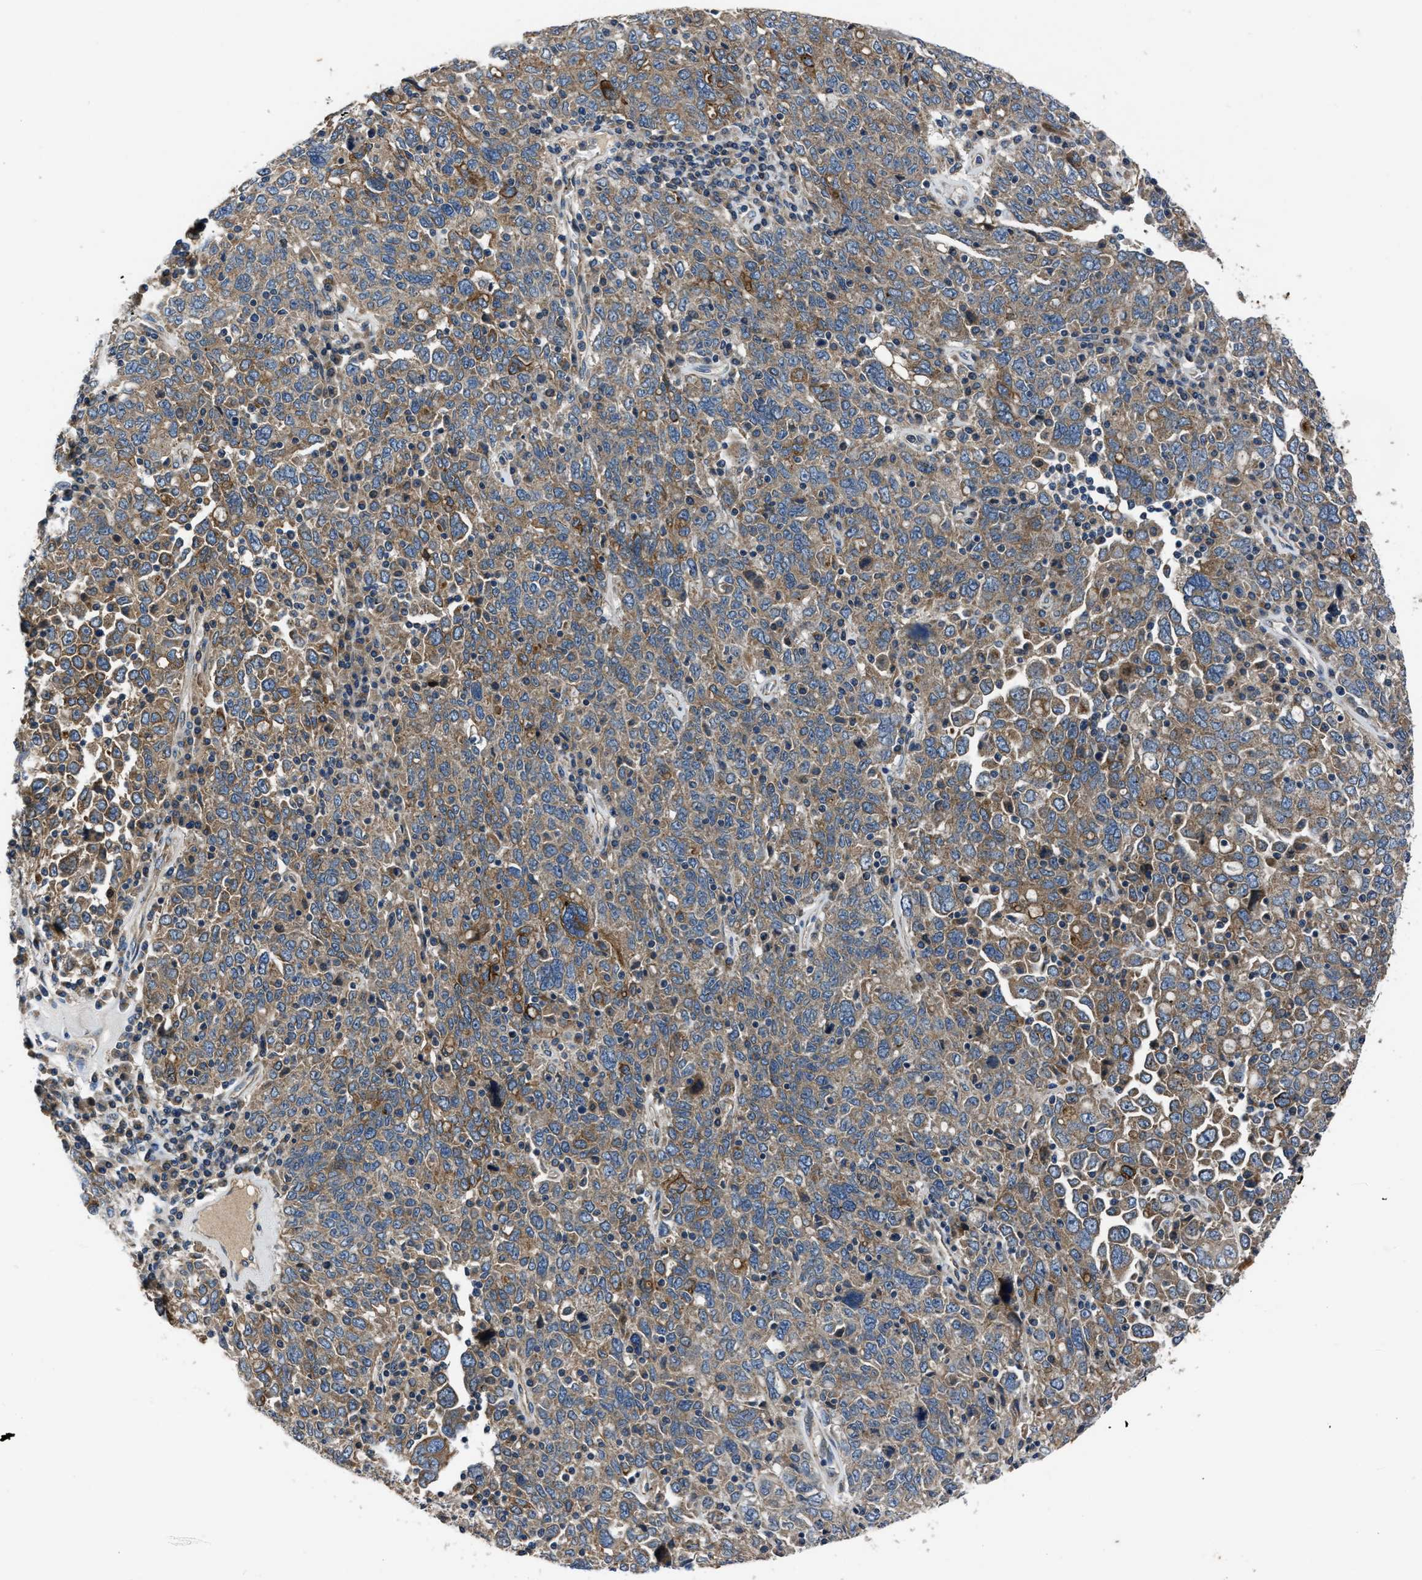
{"staining": {"intensity": "weak", "quantity": ">75%", "location": "cytoplasmic/membranous"}, "tissue": "ovarian cancer", "cell_type": "Tumor cells", "image_type": "cancer", "snomed": [{"axis": "morphology", "description": "Carcinoma, endometroid"}, {"axis": "topography", "description": "Ovary"}], "caption": "Weak cytoplasmic/membranous expression is present in approximately >75% of tumor cells in endometroid carcinoma (ovarian). Using DAB (brown) and hematoxylin (blue) stains, captured at high magnification using brightfield microscopy.", "gene": "ERC1", "patient": {"sex": "female", "age": 62}}